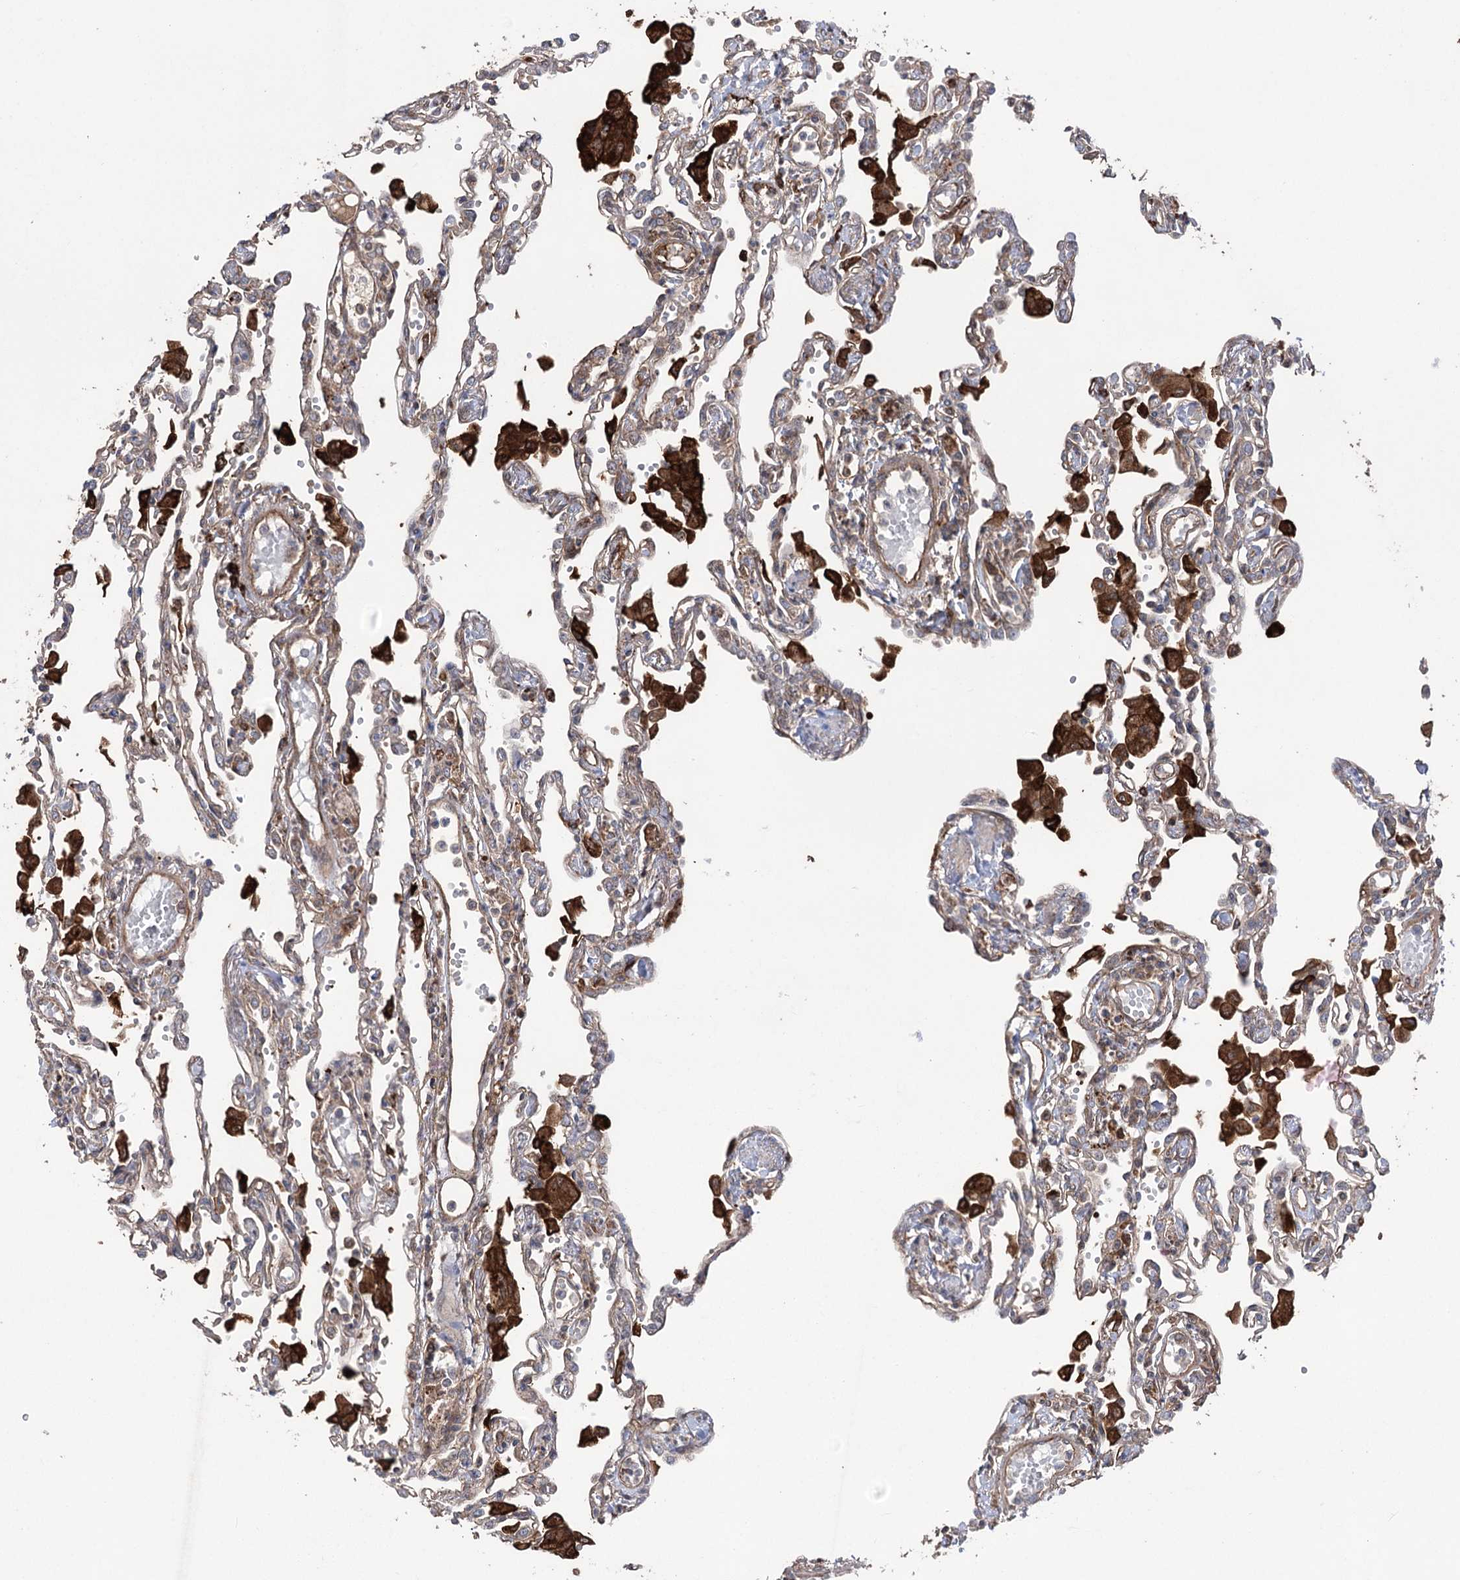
{"staining": {"intensity": "weak", "quantity": "25%-75%", "location": "cytoplasmic/membranous"}, "tissue": "lung", "cell_type": "Alveolar cells", "image_type": "normal", "snomed": [{"axis": "morphology", "description": "Normal tissue, NOS"}, {"axis": "topography", "description": "Bronchus"}, {"axis": "topography", "description": "Lung"}], "caption": "Benign lung was stained to show a protein in brown. There is low levels of weak cytoplasmic/membranous staining in about 25%-75% of alveolar cells.", "gene": "OTUD1", "patient": {"sex": "female", "age": 49}}